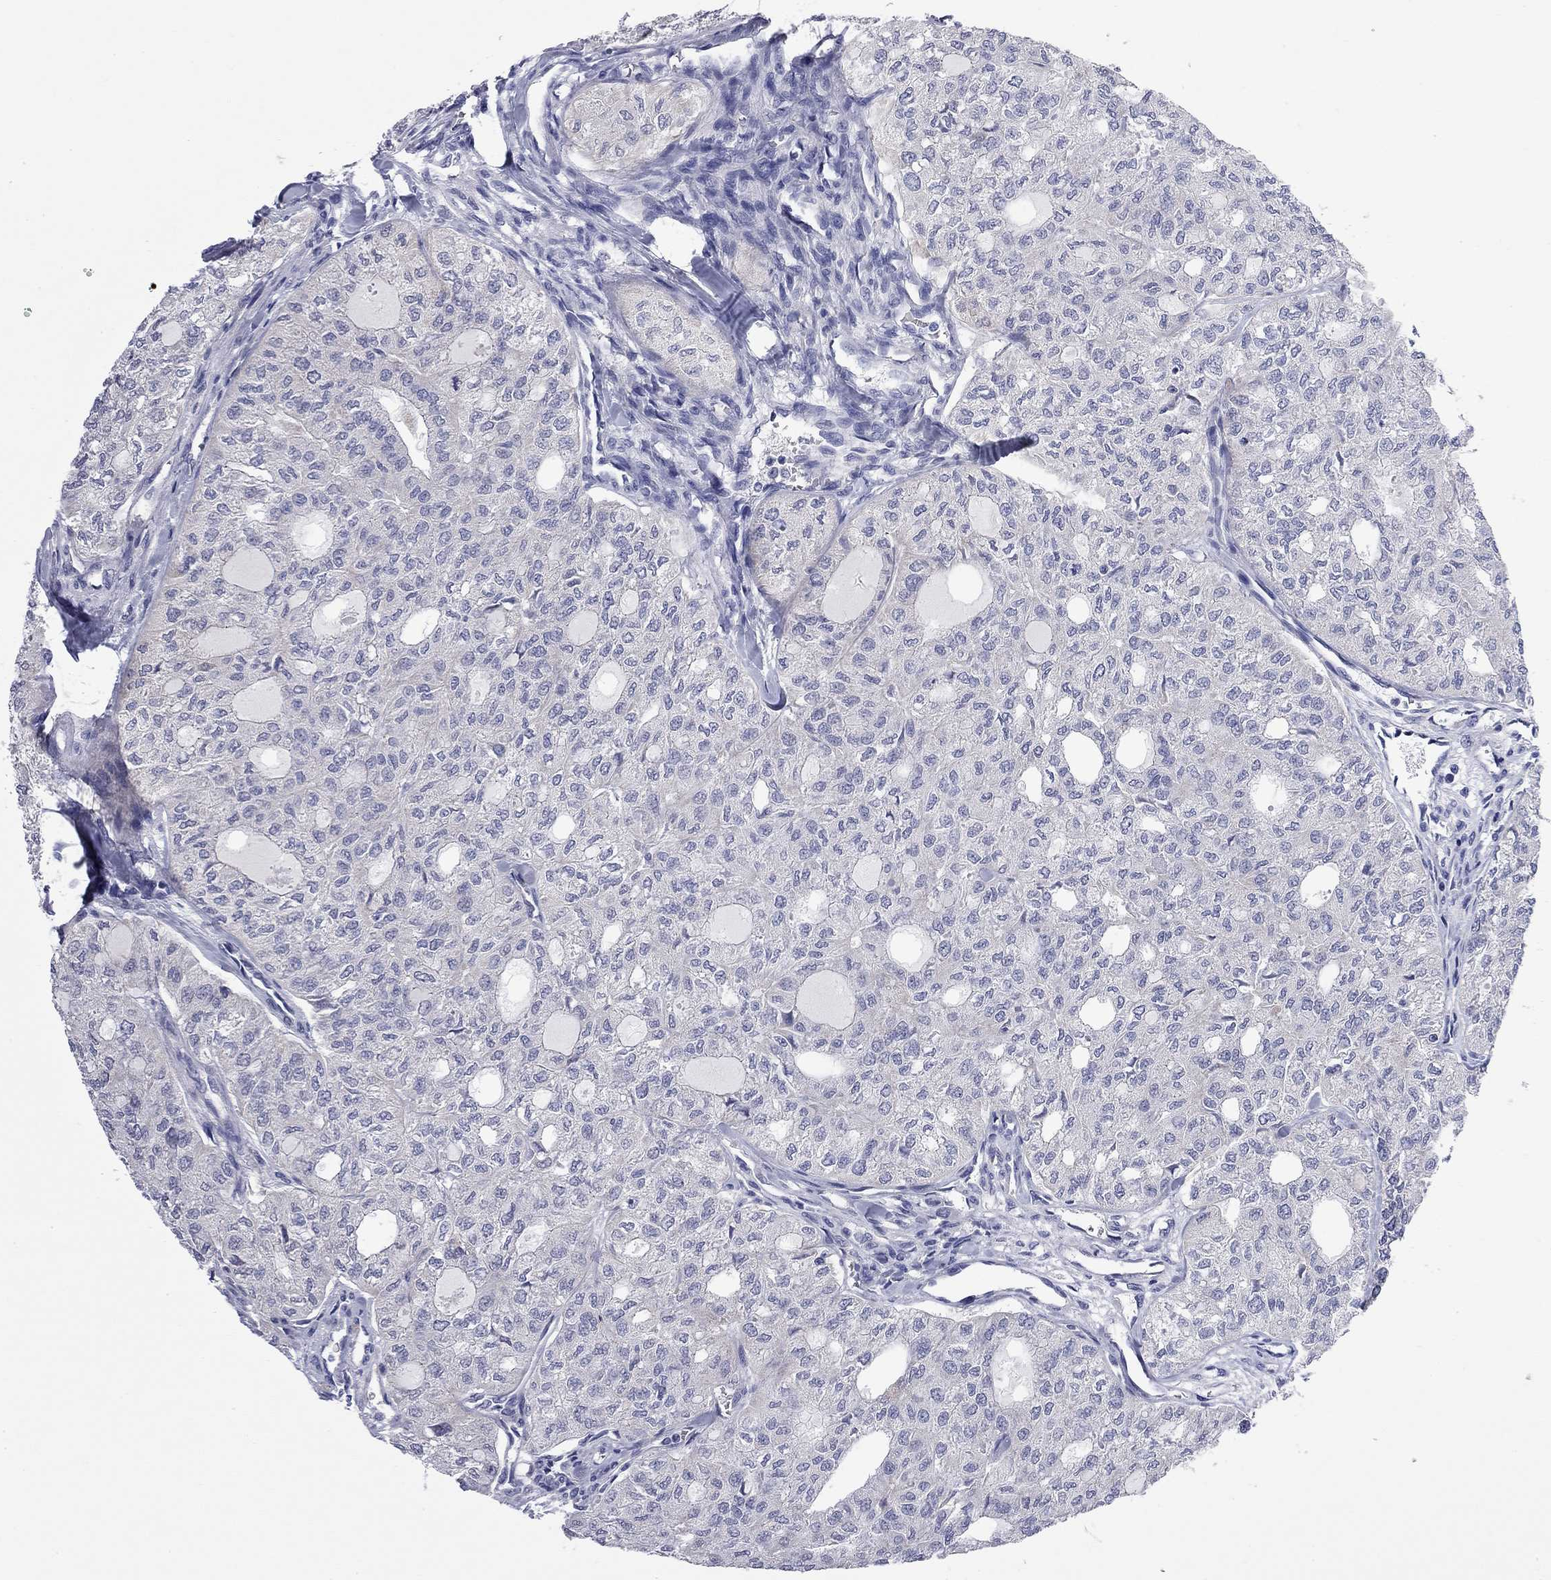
{"staining": {"intensity": "weak", "quantity": ">75%", "location": "cytoplasmic/membranous"}, "tissue": "thyroid cancer", "cell_type": "Tumor cells", "image_type": "cancer", "snomed": [{"axis": "morphology", "description": "Follicular adenoma carcinoma, NOS"}, {"axis": "topography", "description": "Thyroid gland"}], "caption": "A low amount of weak cytoplasmic/membranous positivity is appreciated in approximately >75% of tumor cells in thyroid cancer tissue.", "gene": "ABCB4", "patient": {"sex": "male", "age": 75}}